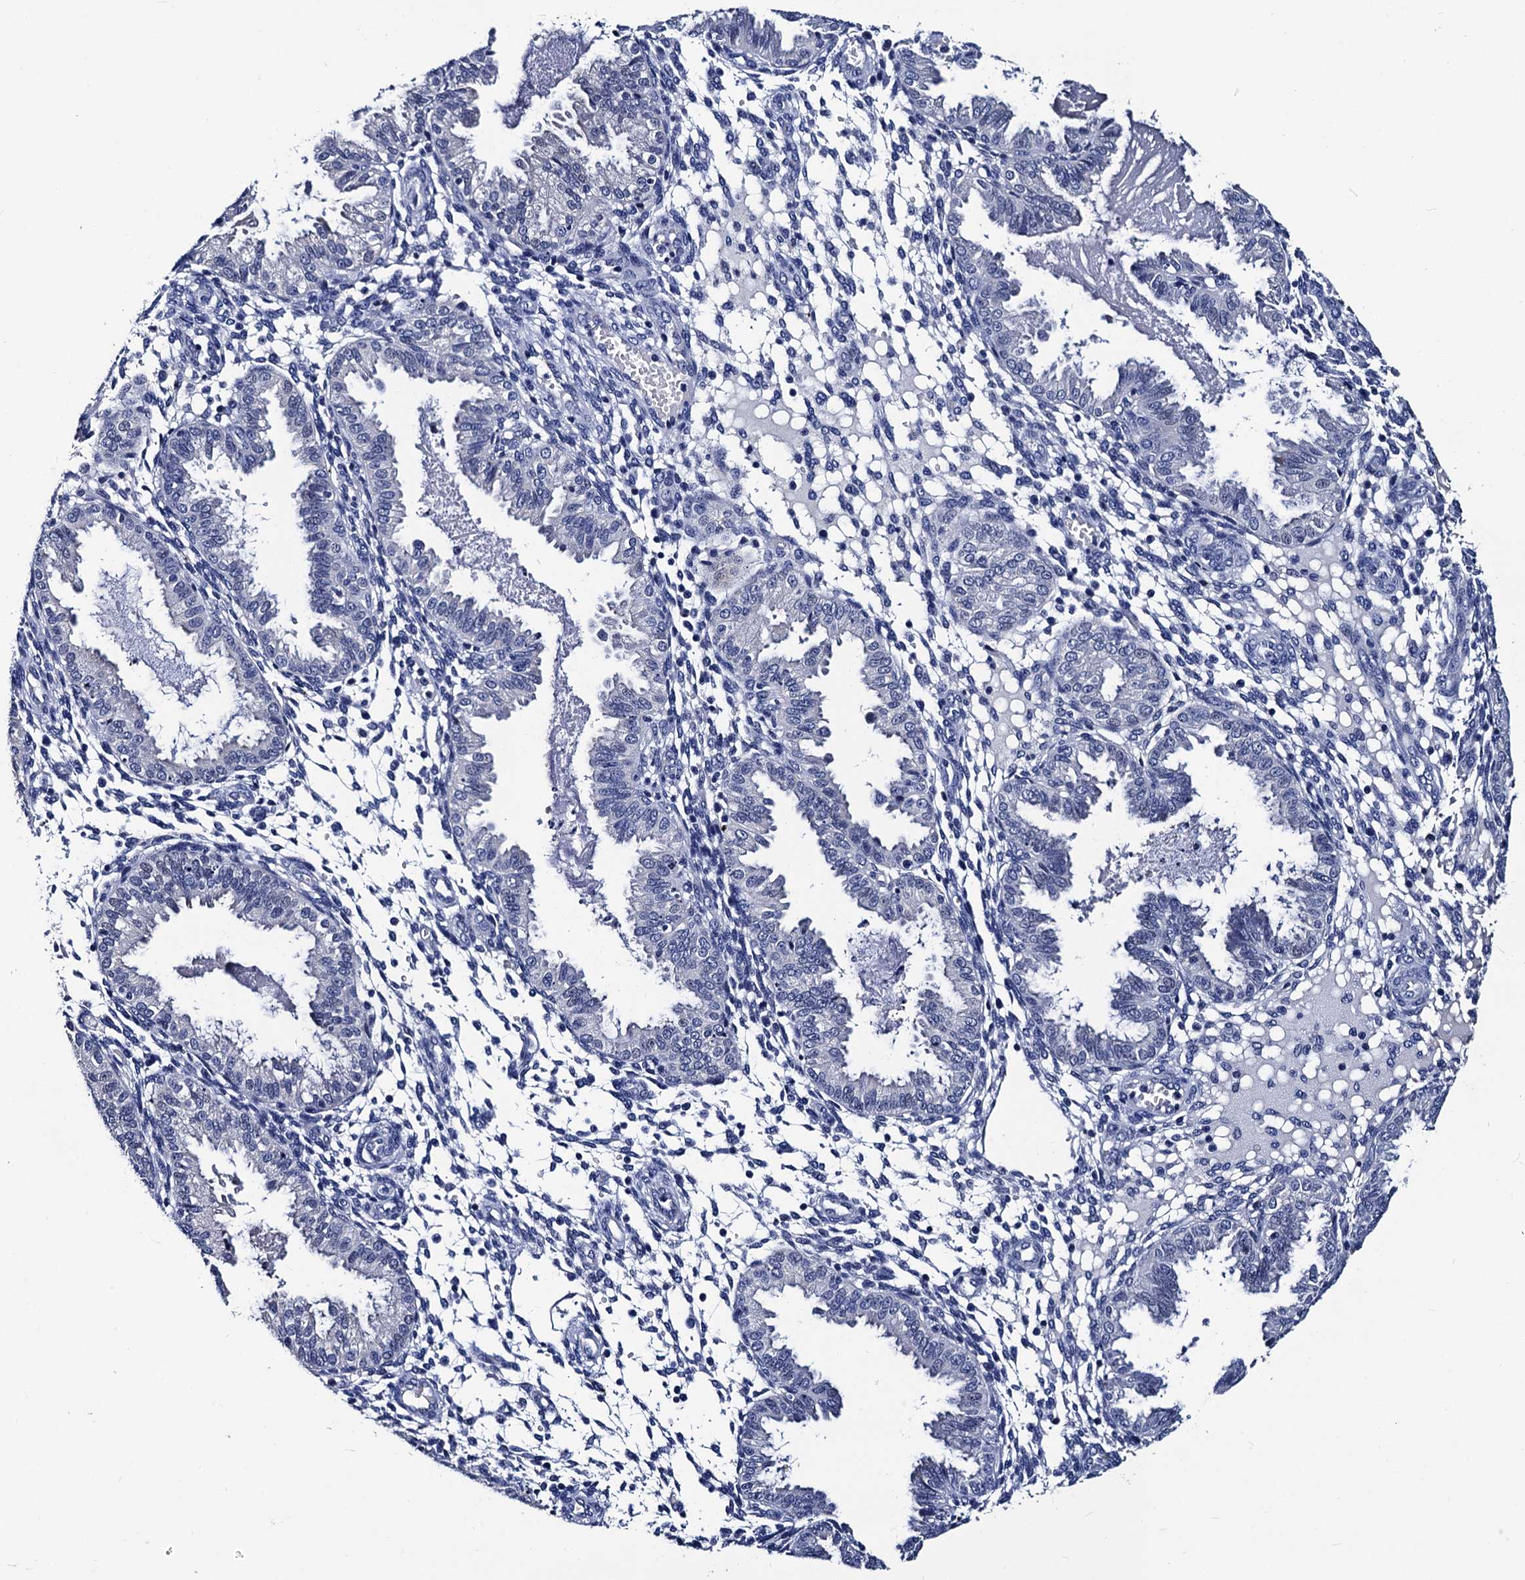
{"staining": {"intensity": "negative", "quantity": "none", "location": "none"}, "tissue": "endometrium", "cell_type": "Cells in endometrial stroma", "image_type": "normal", "snomed": [{"axis": "morphology", "description": "Normal tissue, NOS"}, {"axis": "topography", "description": "Endometrium"}], "caption": "Micrograph shows no protein staining in cells in endometrial stroma of benign endometrium. (DAB (3,3'-diaminobenzidine) immunohistochemistry (IHC) visualized using brightfield microscopy, high magnification).", "gene": "LRRC30", "patient": {"sex": "female", "age": 33}}